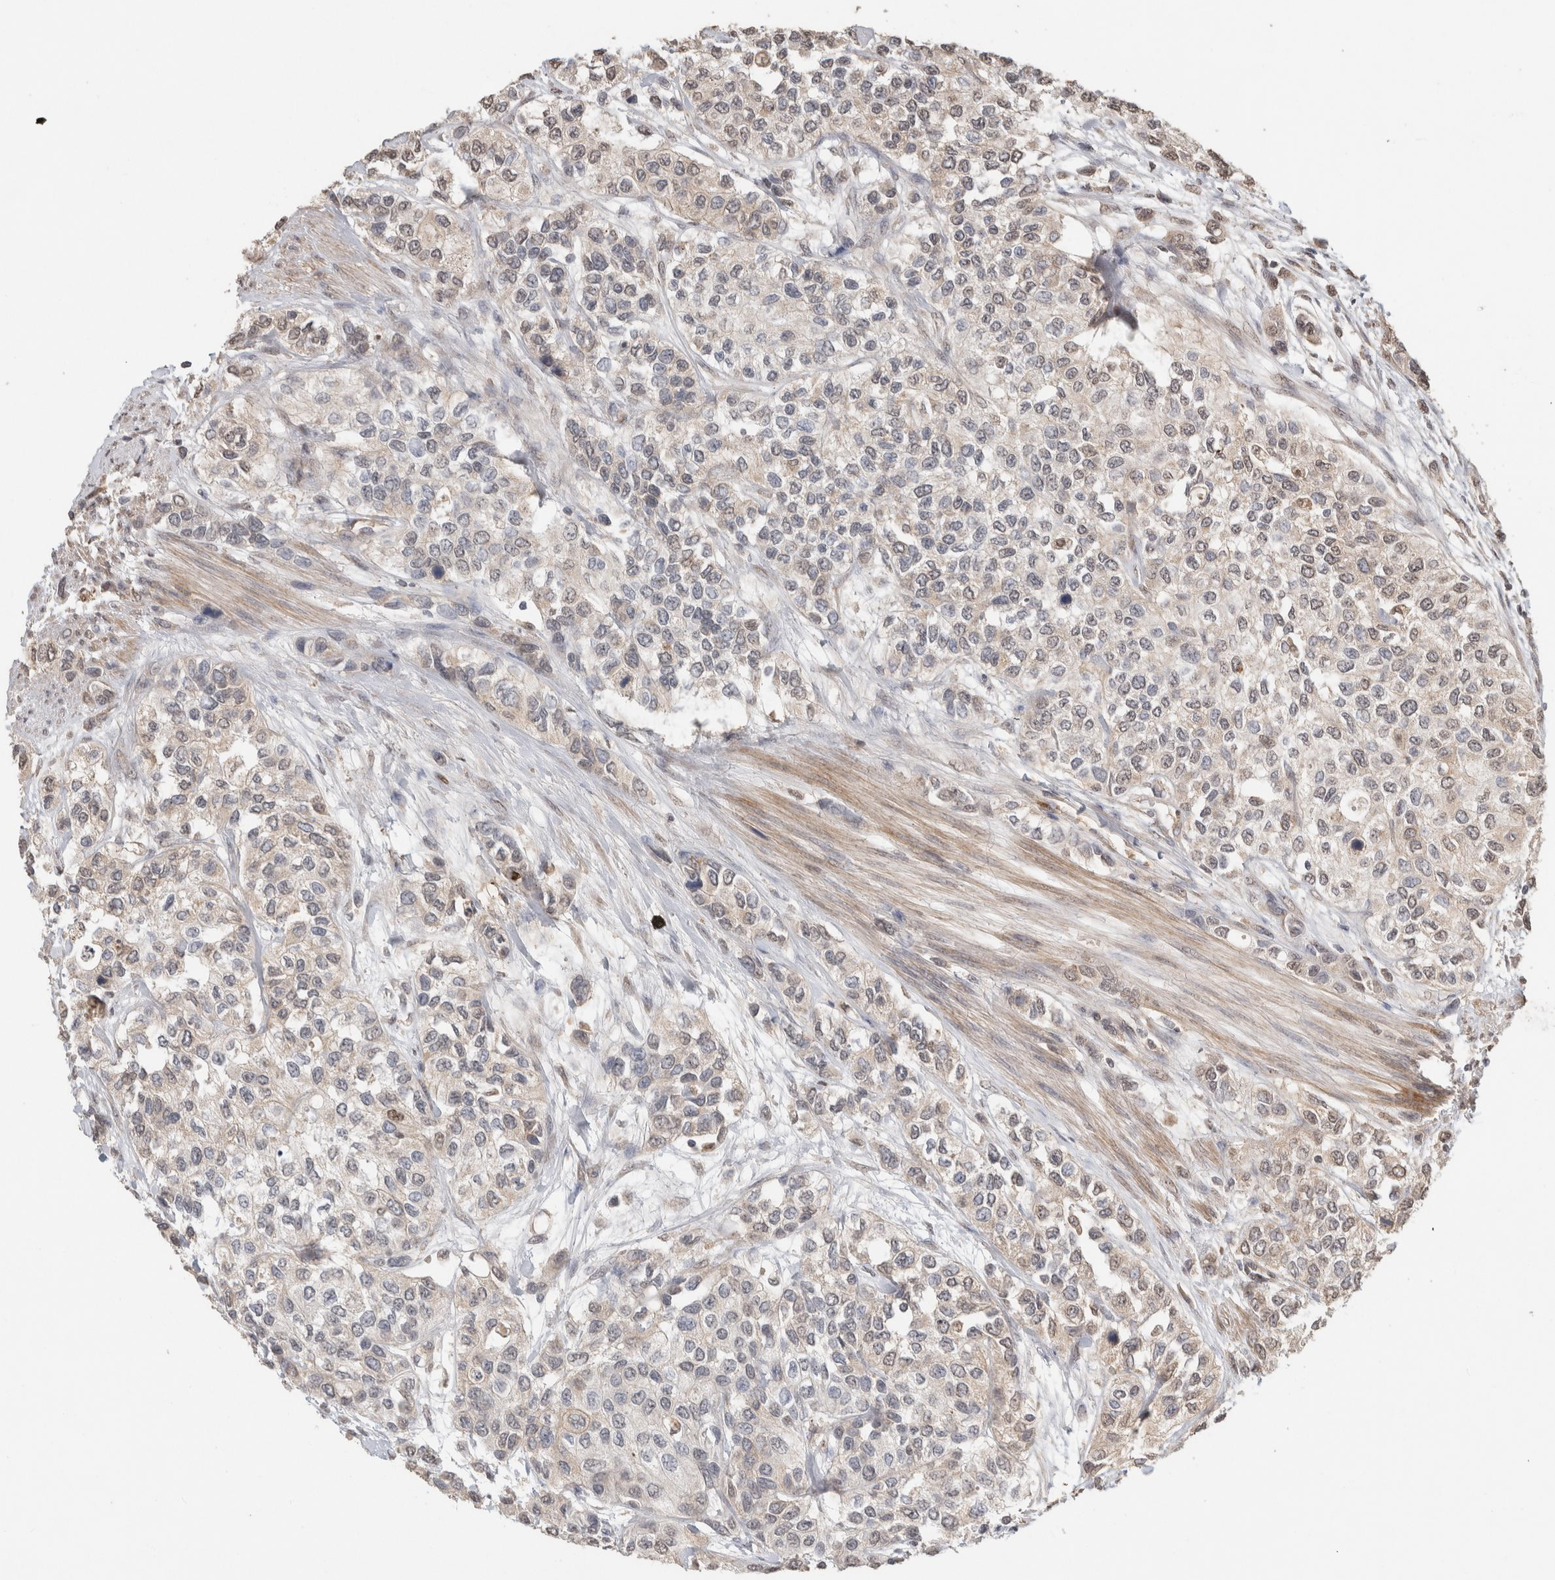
{"staining": {"intensity": "weak", "quantity": "<25%", "location": "nuclear"}, "tissue": "urothelial cancer", "cell_type": "Tumor cells", "image_type": "cancer", "snomed": [{"axis": "morphology", "description": "Urothelial carcinoma, High grade"}, {"axis": "topography", "description": "Urinary bladder"}], "caption": "Immunohistochemical staining of urothelial cancer reveals no significant positivity in tumor cells. (Brightfield microscopy of DAB (3,3'-diaminobenzidine) immunohistochemistry at high magnification).", "gene": "FAM3A", "patient": {"sex": "female", "age": 56}}